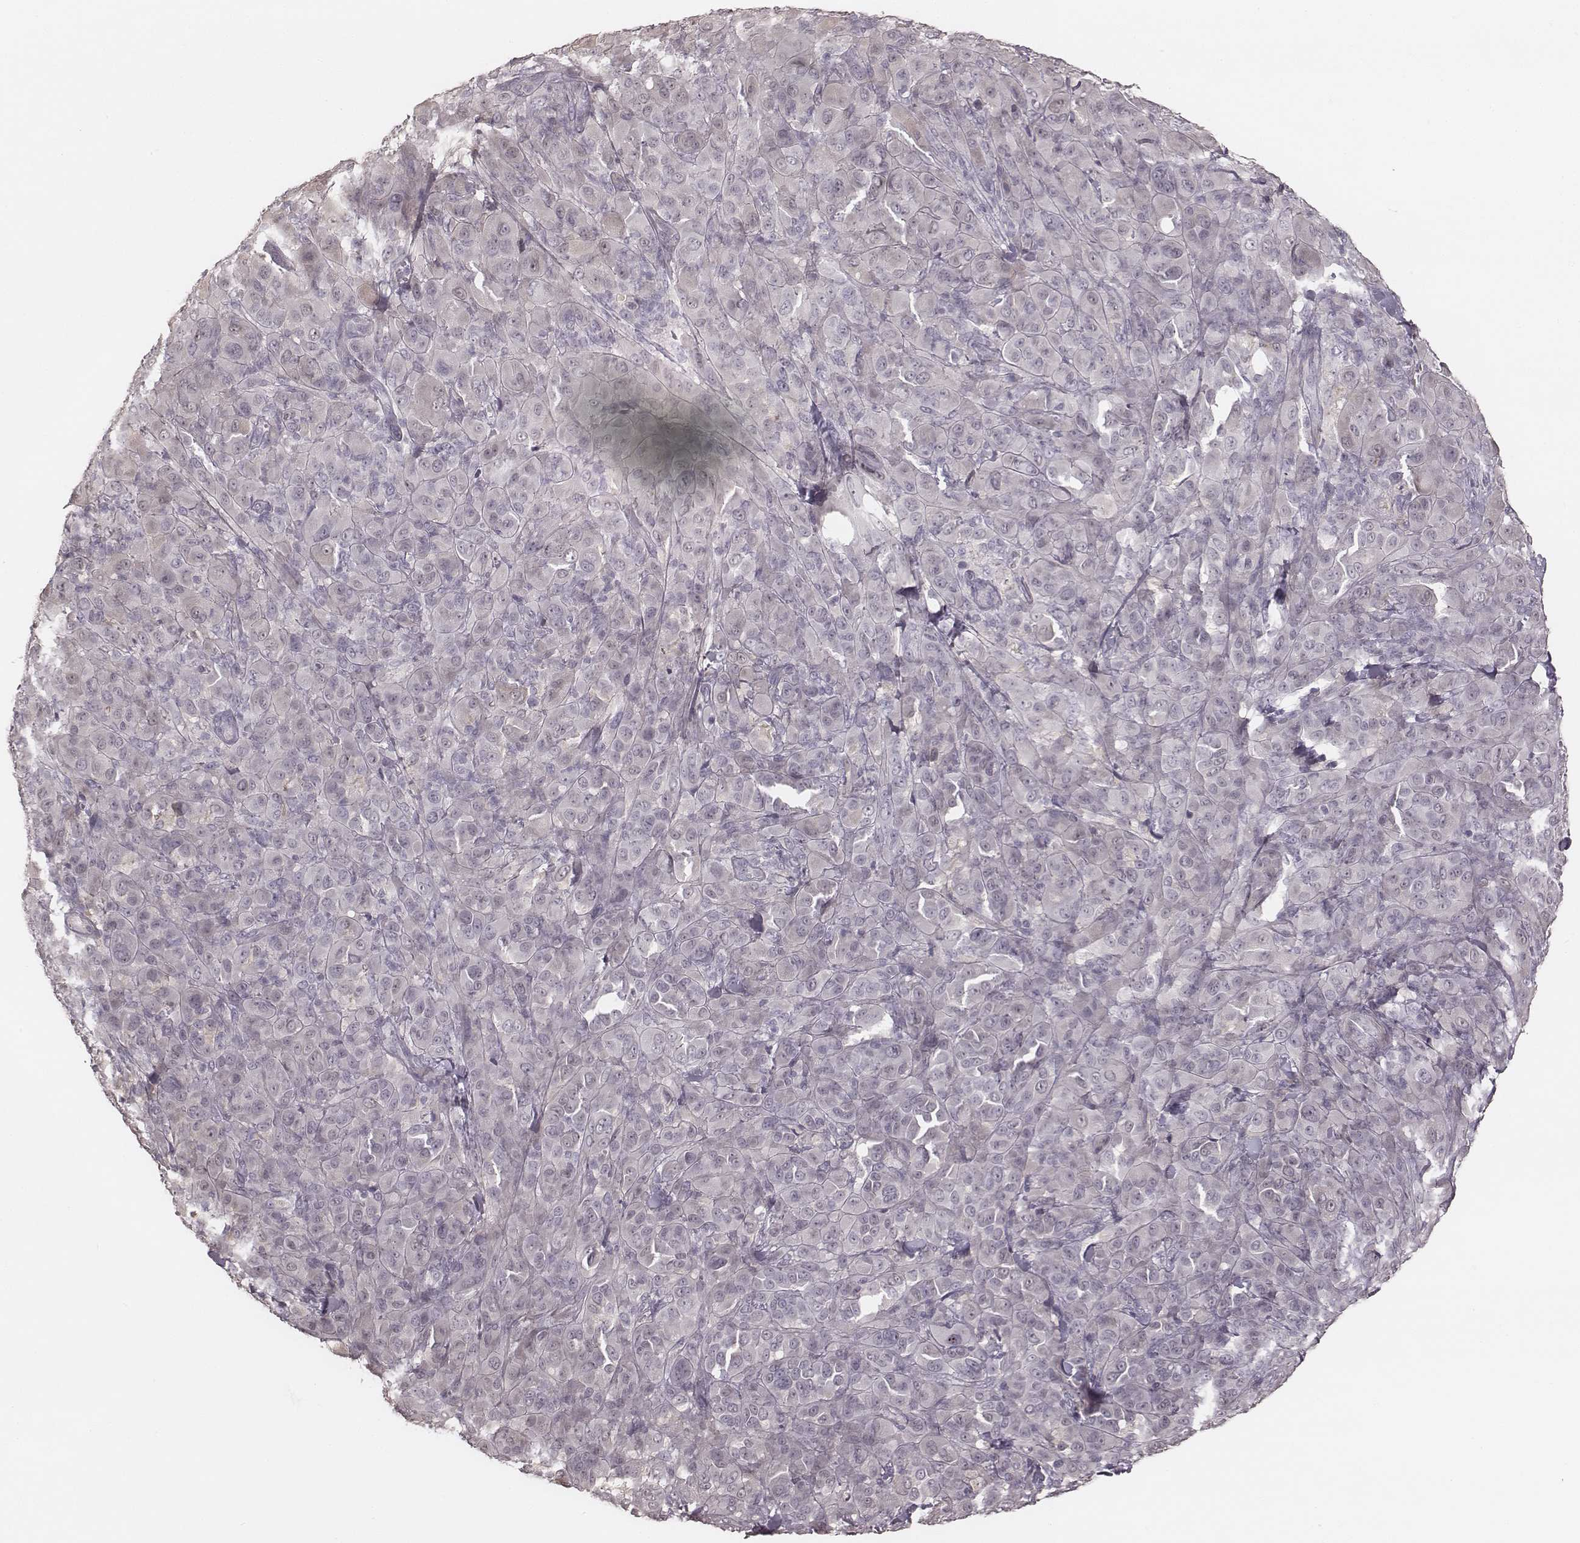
{"staining": {"intensity": "negative", "quantity": "none", "location": "none"}, "tissue": "melanoma", "cell_type": "Tumor cells", "image_type": "cancer", "snomed": [{"axis": "morphology", "description": "Malignant melanoma, NOS"}, {"axis": "topography", "description": "Skin"}], "caption": "A micrograph of human malignant melanoma is negative for staining in tumor cells.", "gene": "S100Z", "patient": {"sex": "female", "age": 87}}